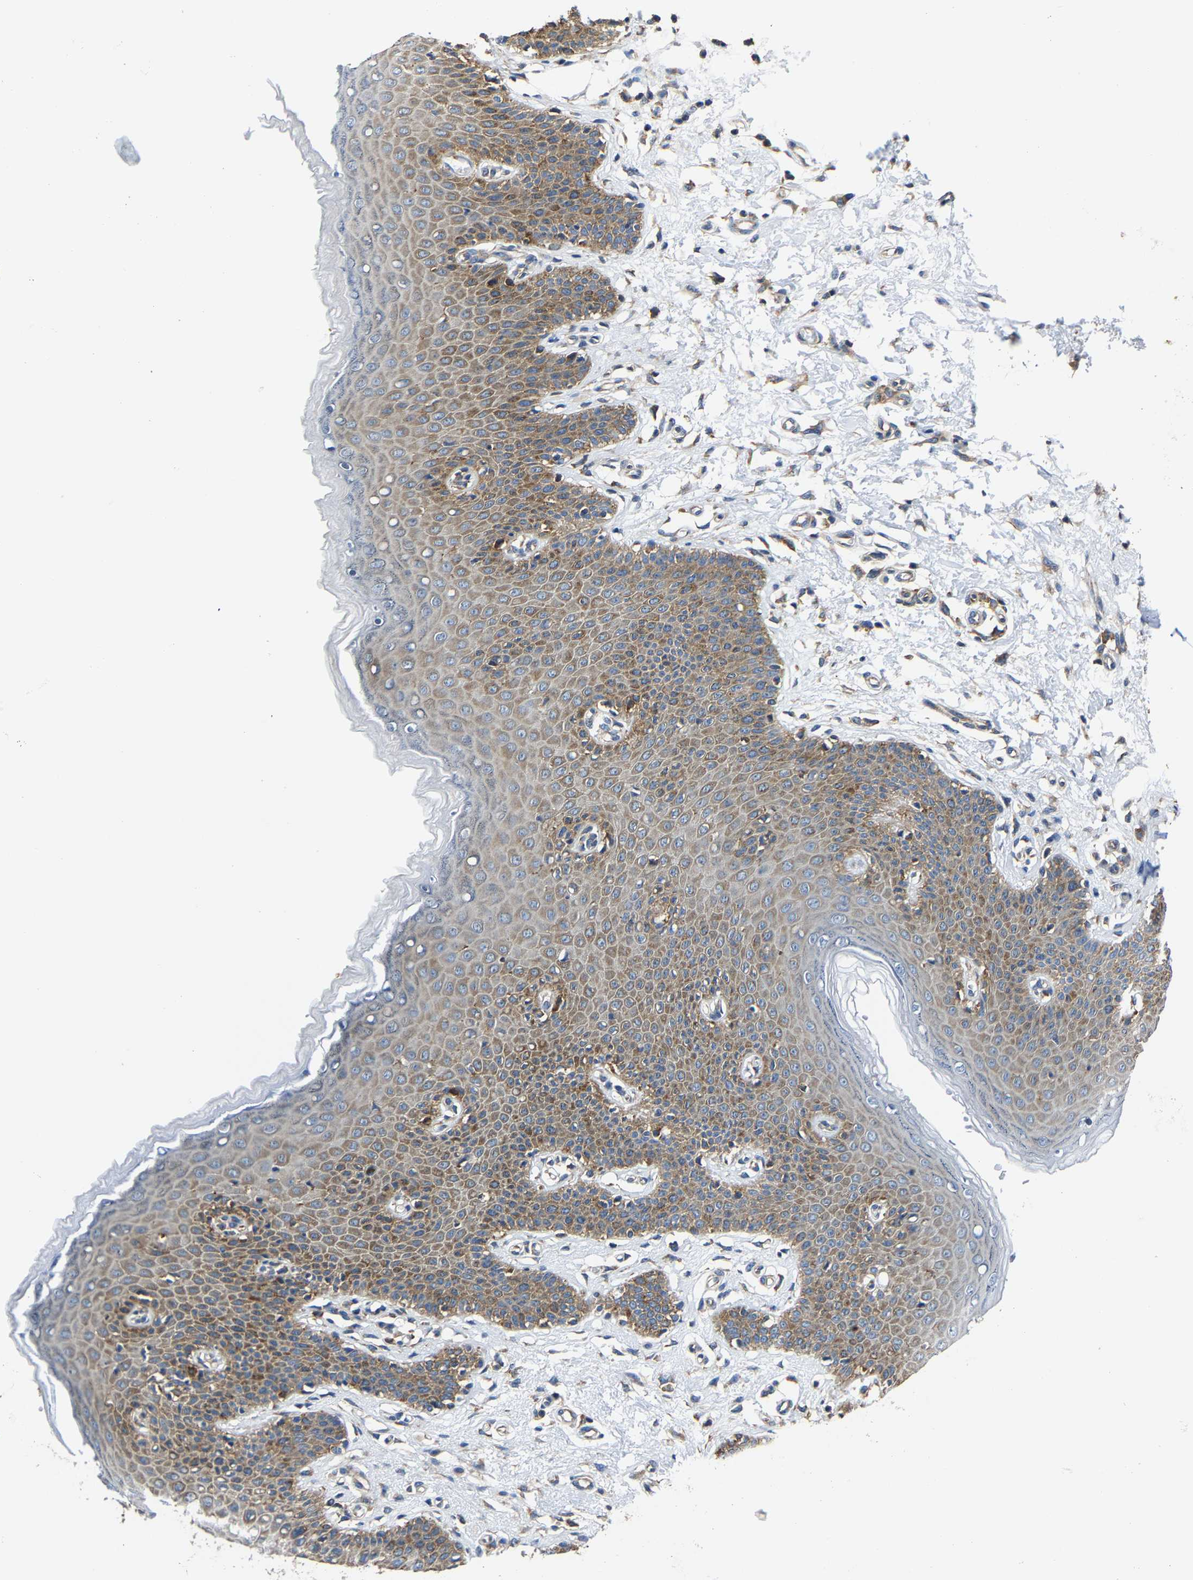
{"staining": {"intensity": "moderate", "quantity": "25%-75%", "location": "cytoplasmic/membranous"}, "tissue": "skin", "cell_type": "Epidermal cells", "image_type": "normal", "snomed": [{"axis": "morphology", "description": "Normal tissue, NOS"}, {"axis": "topography", "description": "Vulva"}], "caption": "The immunohistochemical stain labels moderate cytoplasmic/membranous expression in epidermal cells of unremarkable skin. (DAB (3,3'-diaminobenzidine) IHC with brightfield microscopy, high magnification).", "gene": "G3BP2", "patient": {"sex": "female", "age": 66}}